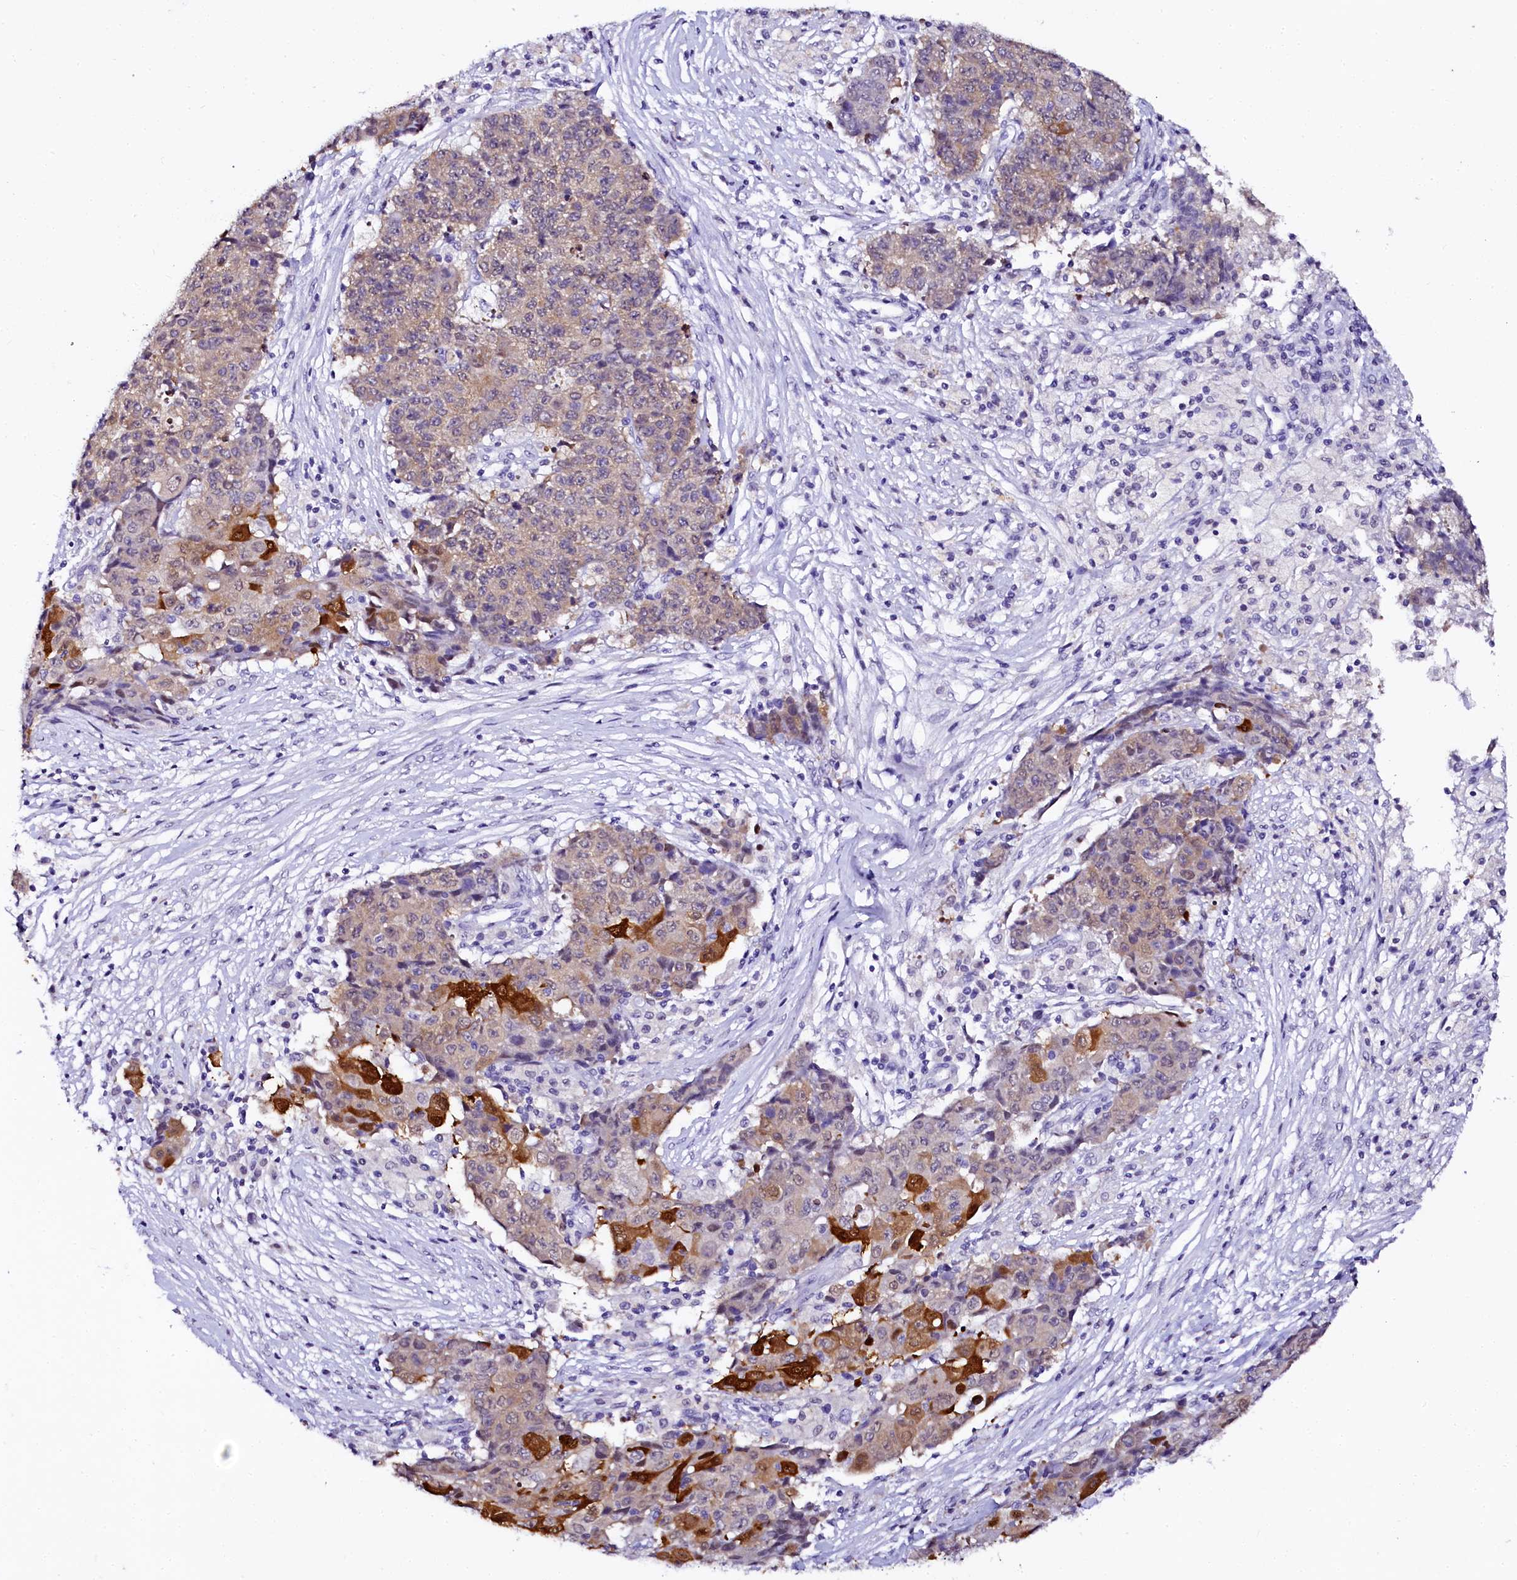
{"staining": {"intensity": "strong", "quantity": "<25%", "location": "cytoplasmic/membranous"}, "tissue": "ovarian cancer", "cell_type": "Tumor cells", "image_type": "cancer", "snomed": [{"axis": "morphology", "description": "Carcinoma, endometroid"}, {"axis": "topography", "description": "Ovary"}], "caption": "Ovarian endometroid carcinoma stained with DAB immunohistochemistry reveals medium levels of strong cytoplasmic/membranous expression in about <25% of tumor cells.", "gene": "SORD", "patient": {"sex": "female", "age": 42}}